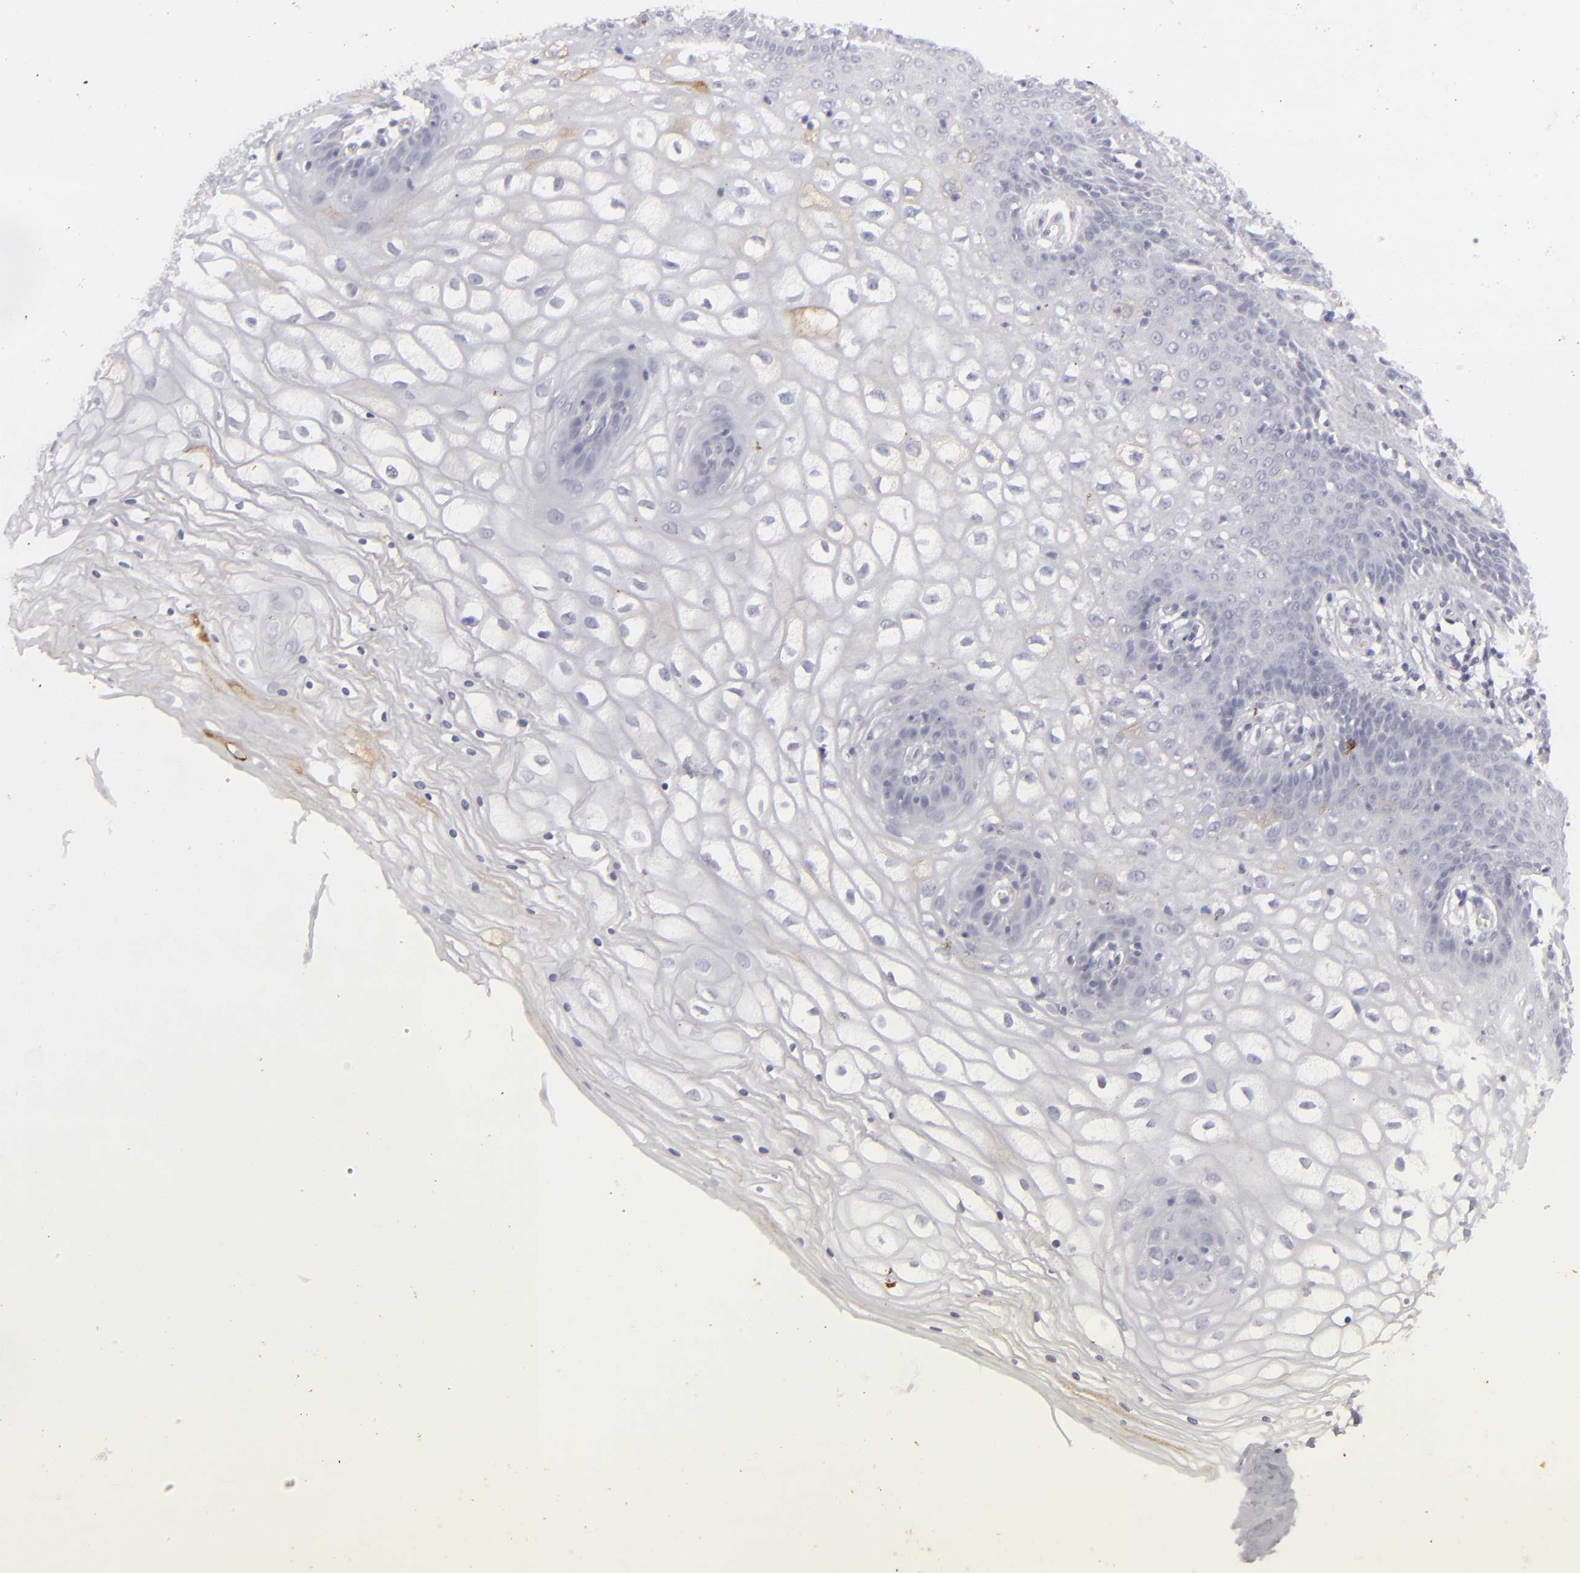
{"staining": {"intensity": "moderate", "quantity": ">75%", "location": "cytoplasmic/membranous"}, "tissue": "vagina", "cell_type": "Squamous epithelial cells", "image_type": "normal", "snomed": [{"axis": "morphology", "description": "Normal tissue, NOS"}, {"axis": "topography", "description": "Vagina"}], "caption": "Brown immunohistochemical staining in benign vagina demonstrates moderate cytoplasmic/membranous positivity in approximately >75% of squamous epithelial cells. (DAB IHC, brown staining for protein, blue staining for nuclei).", "gene": "KRT1", "patient": {"sex": "female", "age": 34}}